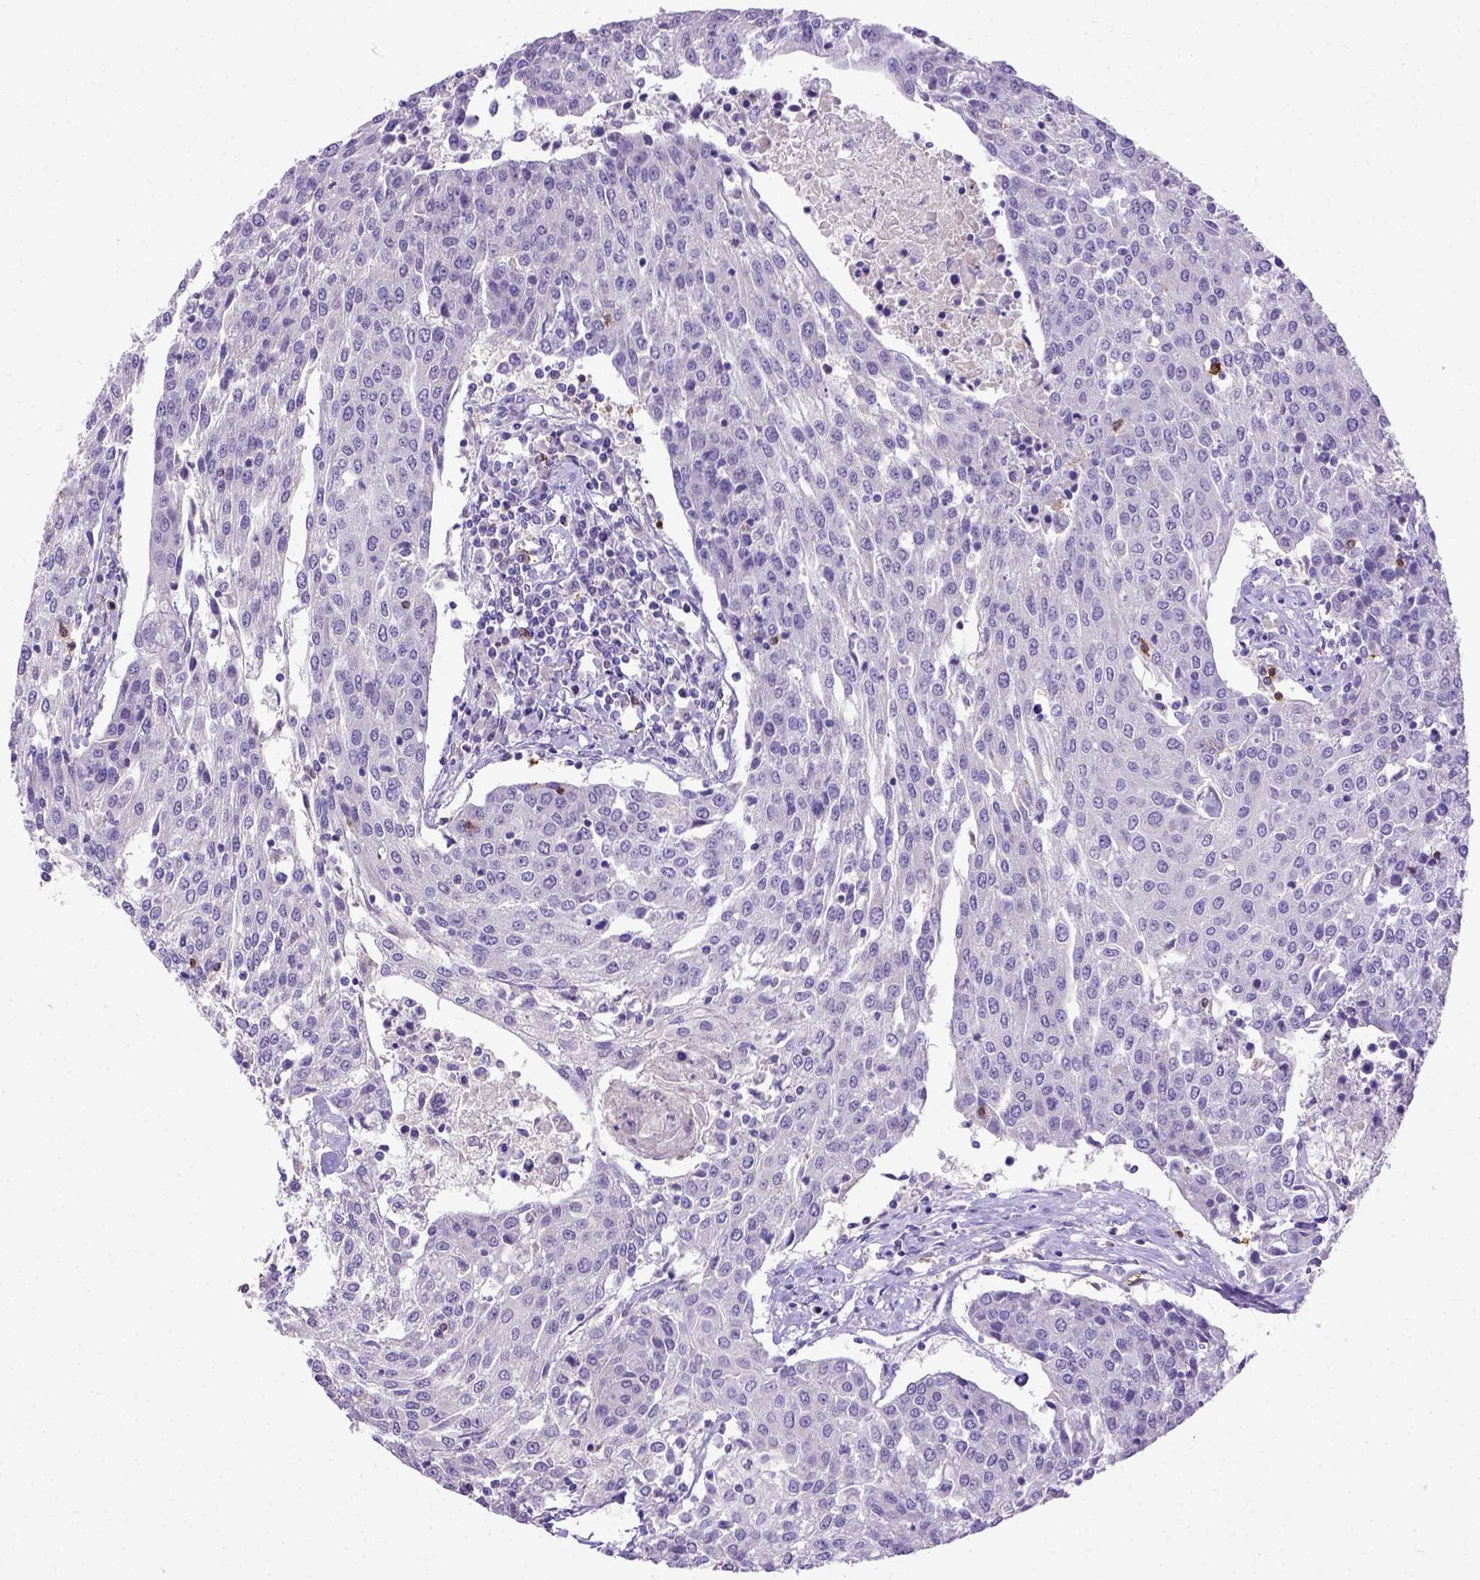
{"staining": {"intensity": "negative", "quantity": "none", "location": "none"}, "tissue": "urothelial cancer", "cell_type": "Tumor cells", "image_type": "cancer", "snomed": [{"axis": "morphology", "description": "Urothelial carcinoma, High grade"}, {"axis": "topography", "description": "Urinary bladder"}], "caption": "Protein analysis of urothelial cancer shows no significant staining in tumor cells.", "gene": "B3GAT1", "patient": {"sex": "female", "age": 85}}